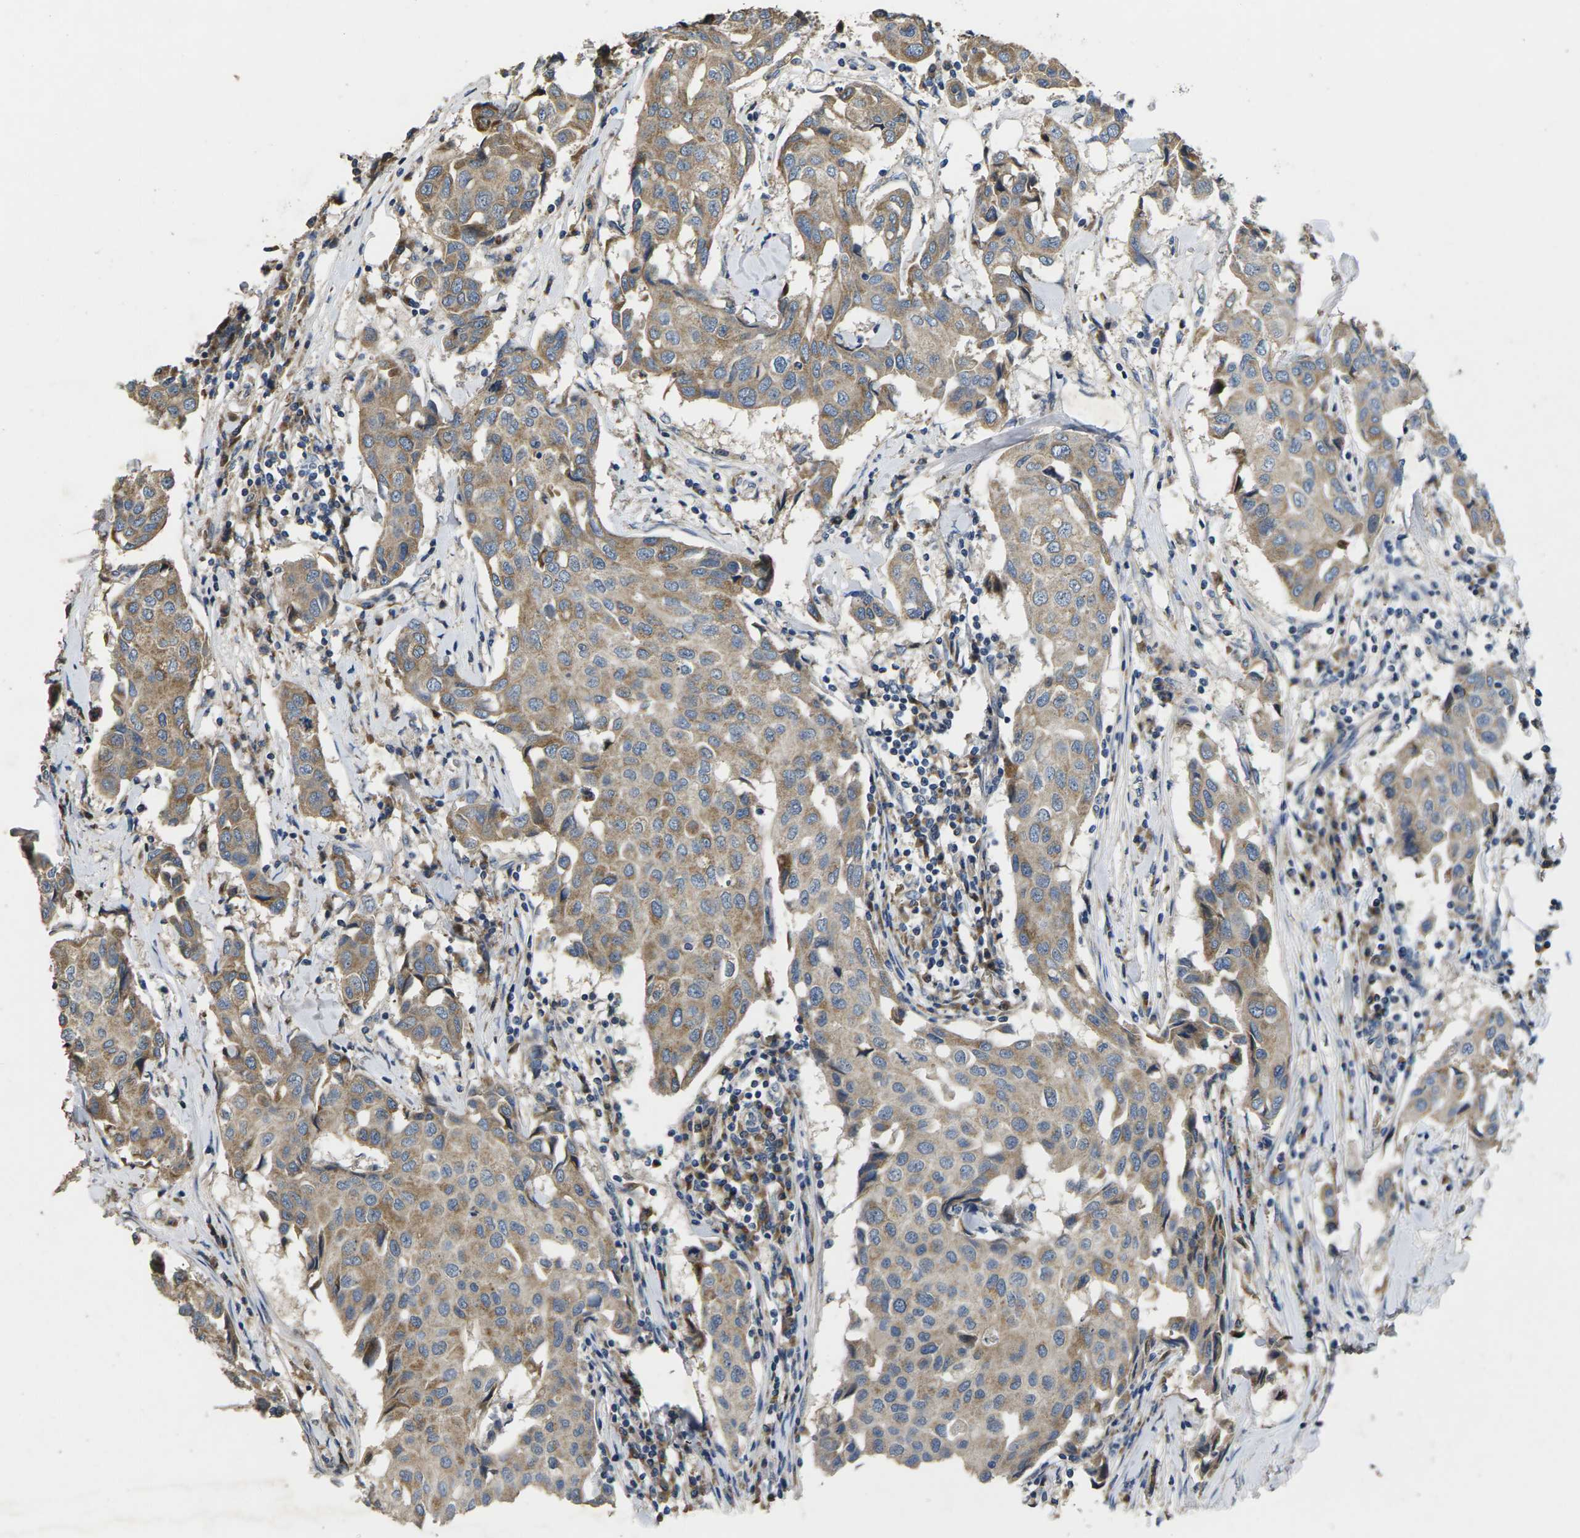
{"staining": {"intensity": "moderate", "quantity": "25%-75%", "location": "cytoplasmic/membranous"}, "tissue": "breast cancer", "cell_type": "Tumor cells", "image_type": "cancer", "snomed": [{"axis": "morphology", "description": "Duct carcinoma"}, {"axis": "topography", "description": "Breast"}], "caption": "Immunohistochemical staining of breast cancer exhibits medium levels of moderate cytoplasmic/membranous protein positivity in about 25%-75% of tumor cells.", "gene": "B4GAT1", "patient": {"sex": "female", "age": 80}}